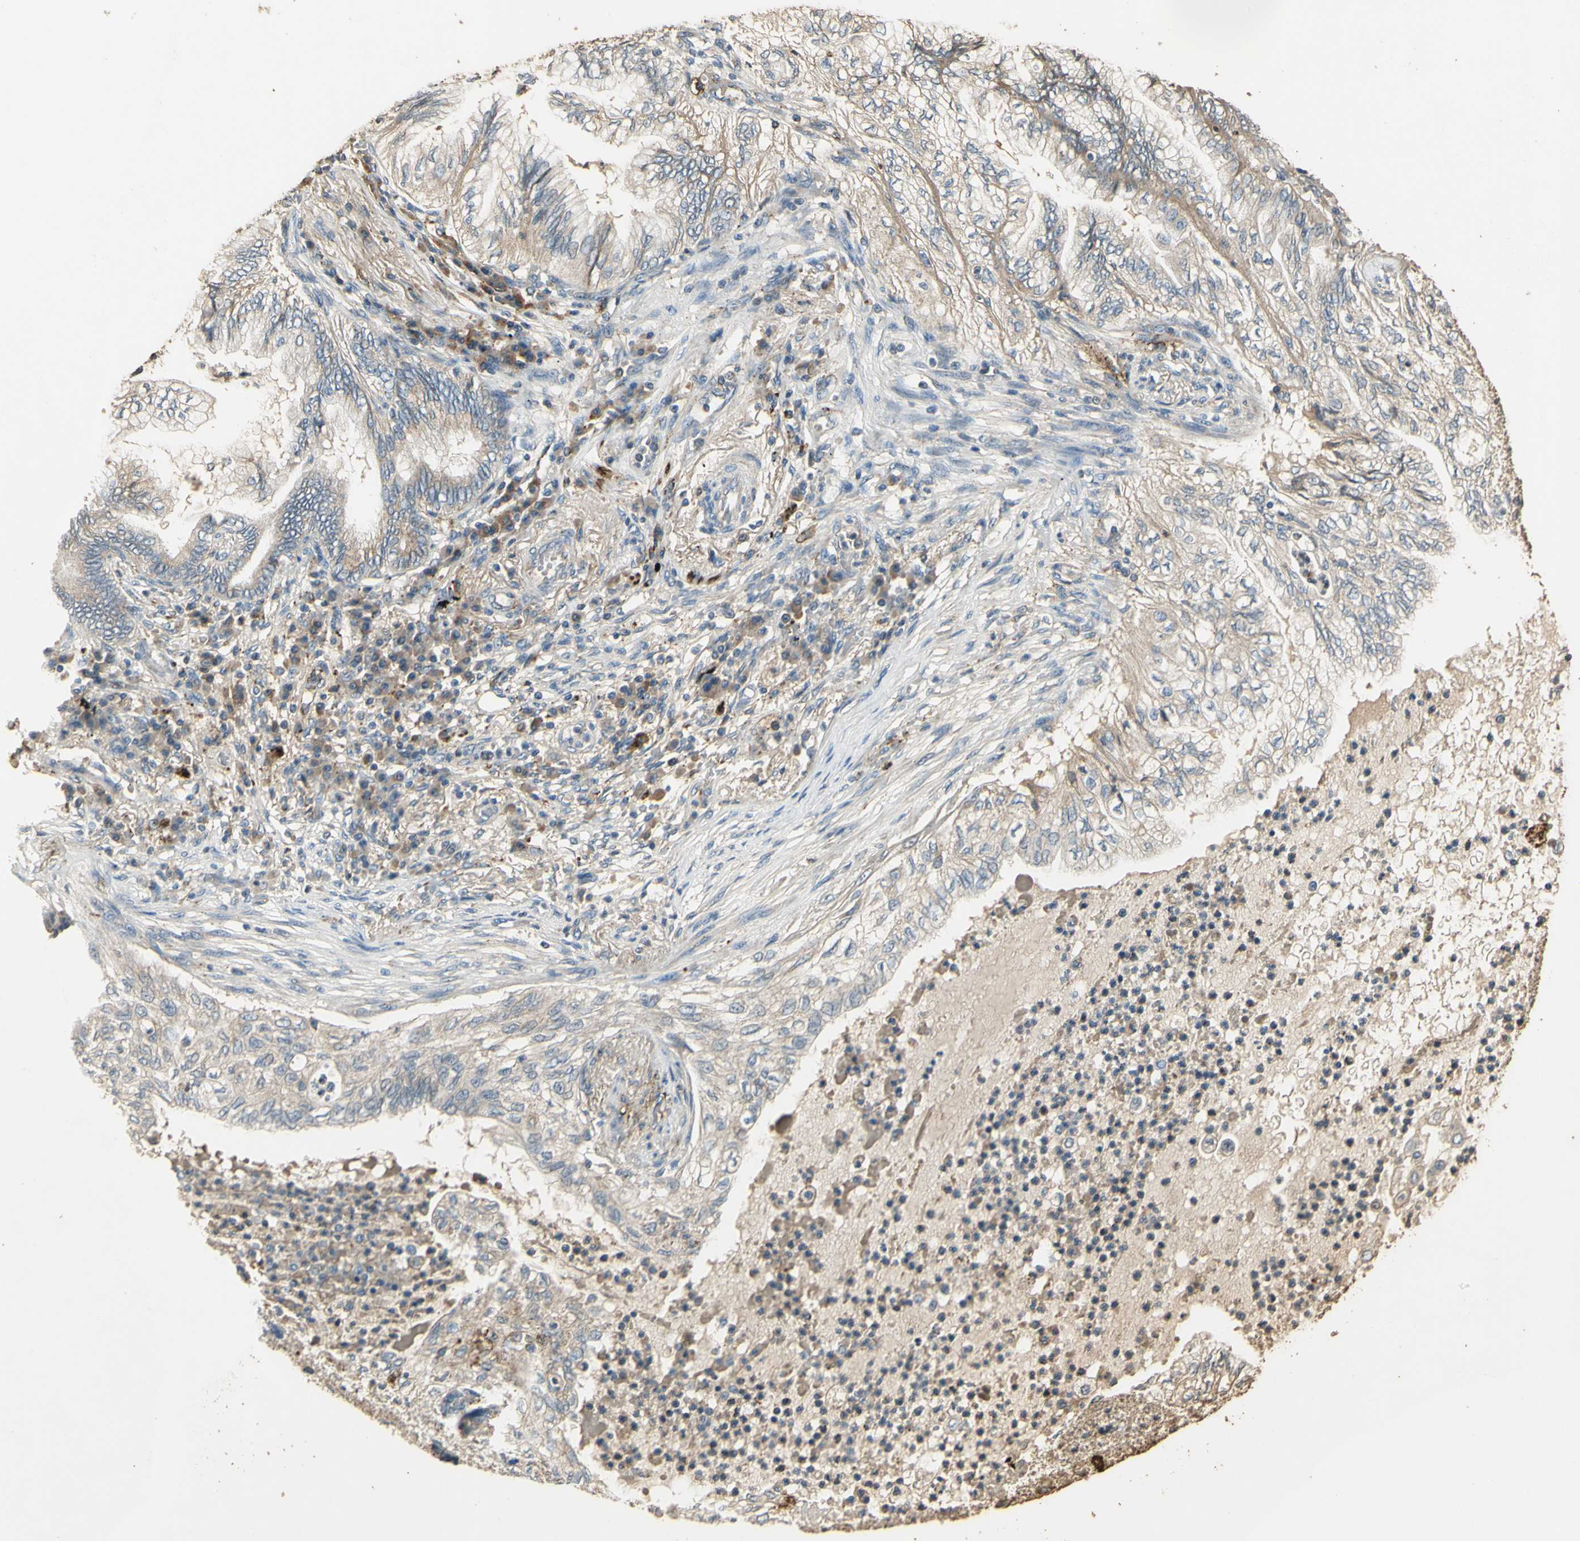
{"staining": {"intensity": "negative", "quantity": "none", "location": "none"}, "tissue": "lung cancer", "cell_type": "Tumor cells", "image_type": "cancer", "snomed": [{"axis": "morphology", "description": "Normal tissue, NOS"}, {"axis": "morphology", "description": "Adenocarcinoma, NOS"}, {"axis": "topography", "description": "Bronchus"}, {"axis": "topography", "description": "Lung"}], "caption": "The photomicrograph exhibits no staining of tumor cells in lung cancer (adenocarcinoma). (Immunohistochemistry (ihc), brightfield microscopy, high magnification).", "gene": "ARHGEF17", "patient": {"sex": "female", "age": 70}}